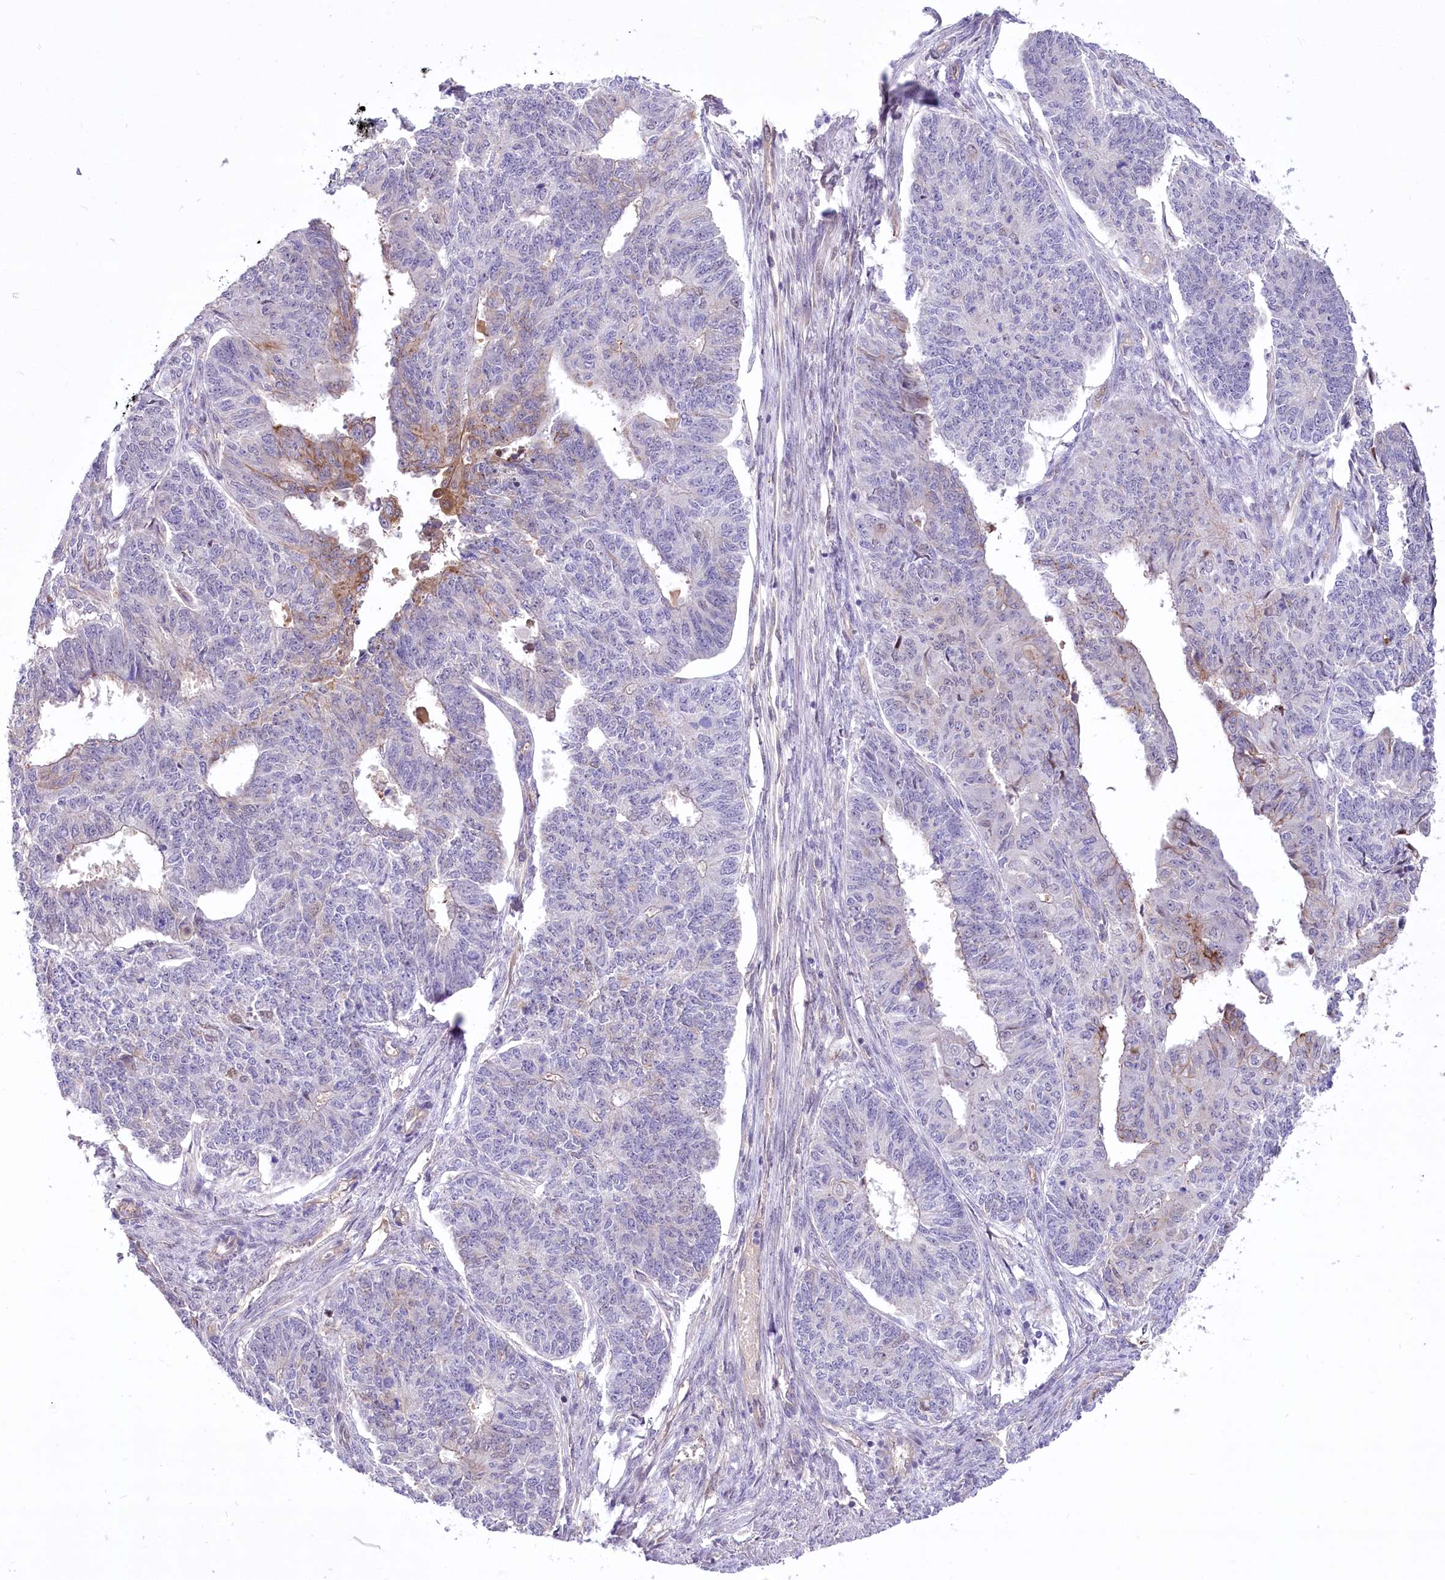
{"staining": {"intensity": "weak", "quantity": "<25%", "location": "cytoplasmic/membranous"}, "tissue": "endometrial cancer", "cell_type": "Tumor cells", "image_type": "cancer", "snomed": [{"axis": "morphology", "description": "Adenocarcinoma, NOS"}, {"axis": "topography", "description": "Endometrium"}], "caption": "A histopathology image of adenocarcinoma (endometrial) stained for a protein shows no brown staining in tumor cells.", "gene": "CEP164", "patient": {"sex": "female", "age": 32}}